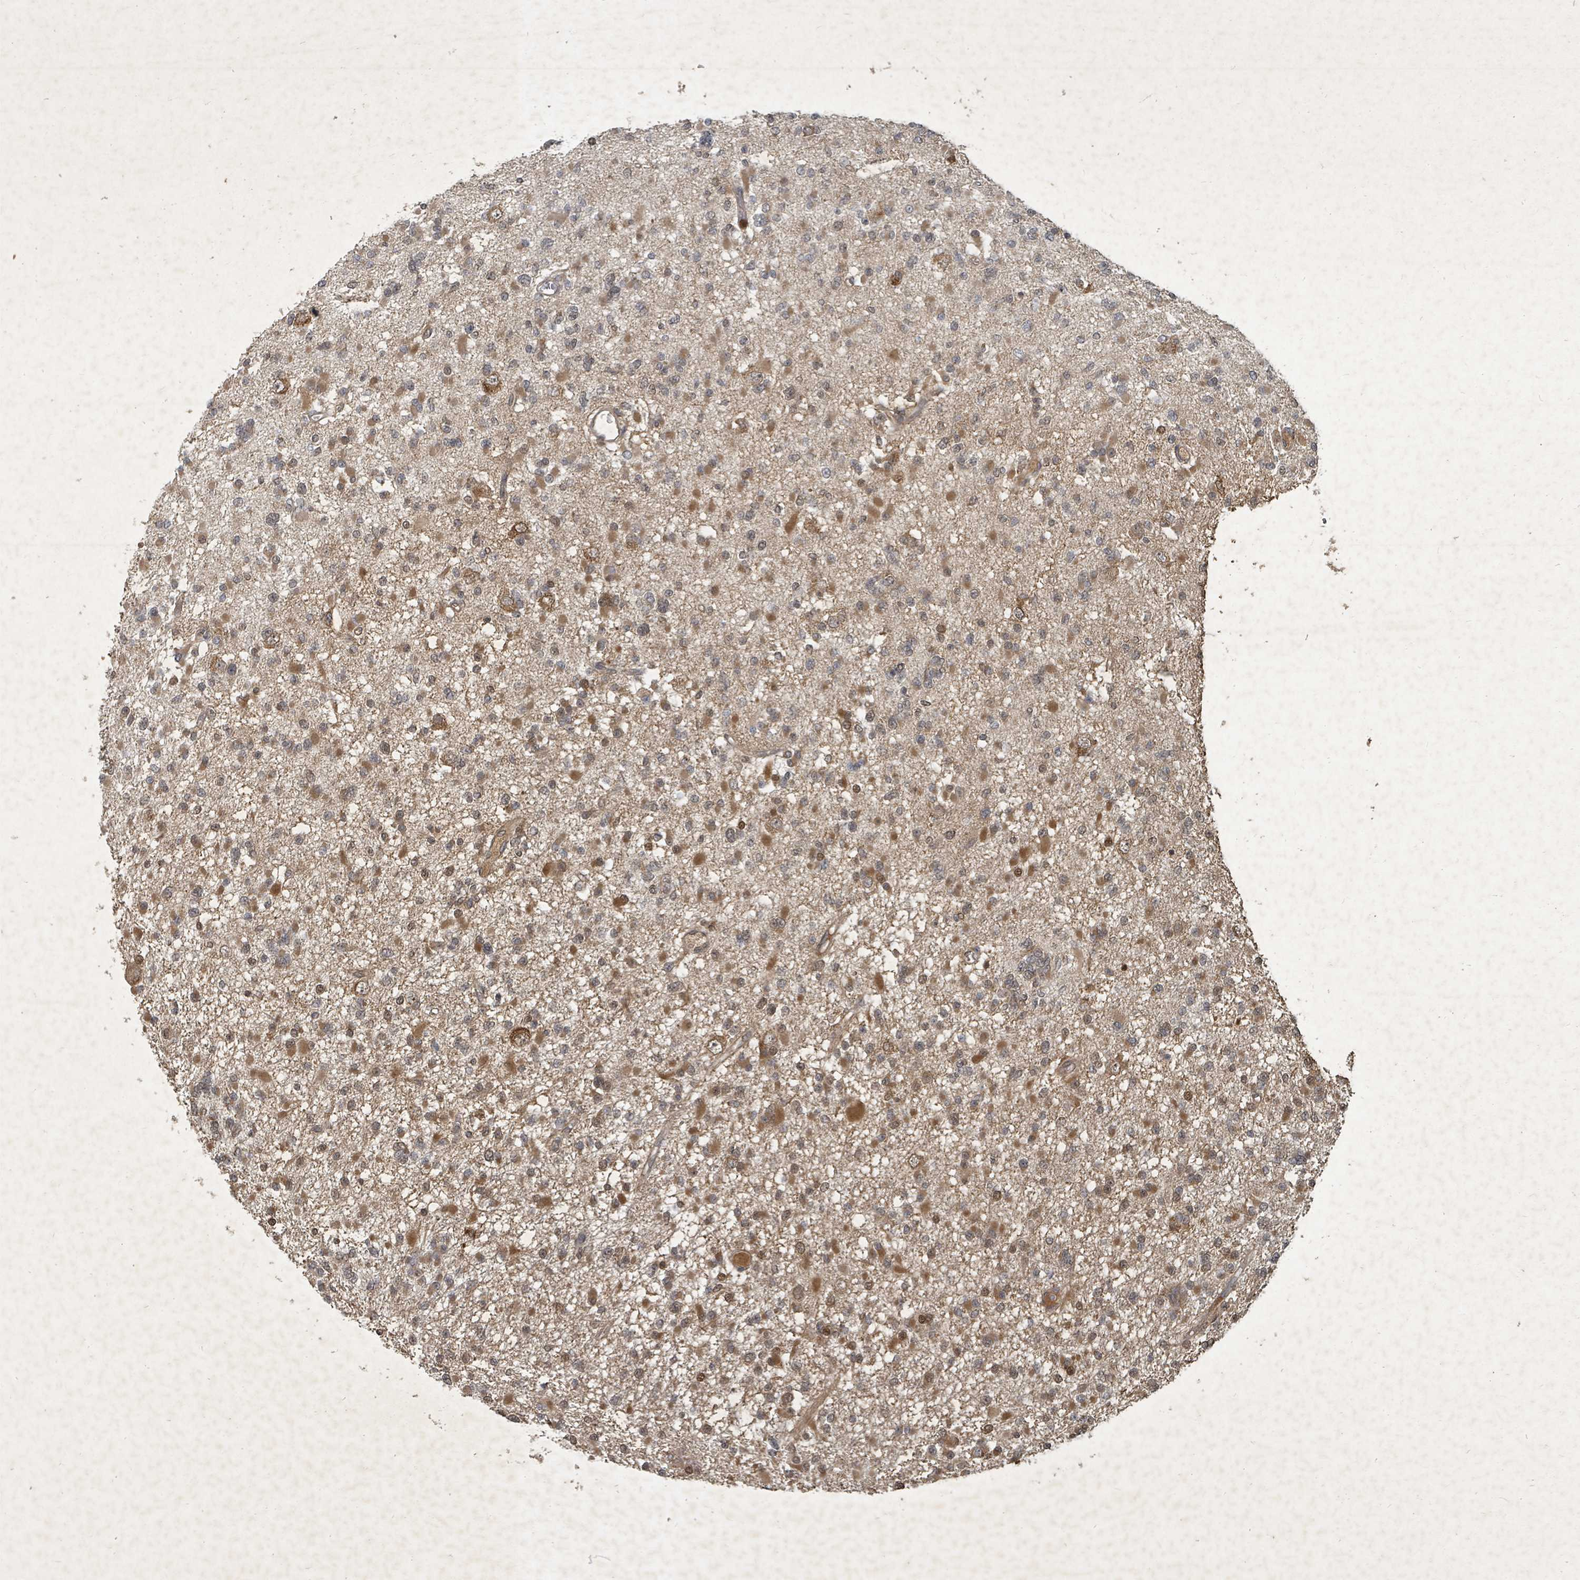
{"staining": {"intensity": "moderate", "quantity": ">75%", "location": "cytoplasmic/membranous,nuclear"}, "tissue": "glioma", "cell_type": "Tumor cells", "image_type": "cancer", "snomed": [{"axis": "morphology", "description": "Glioma, malignant, Low grade"}, {"axis": "topography", "description": "Brain"}], "caption": "Moderate cytoplasmic/membranous and nuclear expression for a protein is seen in approximately >75% of tumor cells of malignant glioma (low-grade) using immunohistochemistry (IHC).", "gene": "KDM4E", "patient": {"sex": "female", "age": 22}}